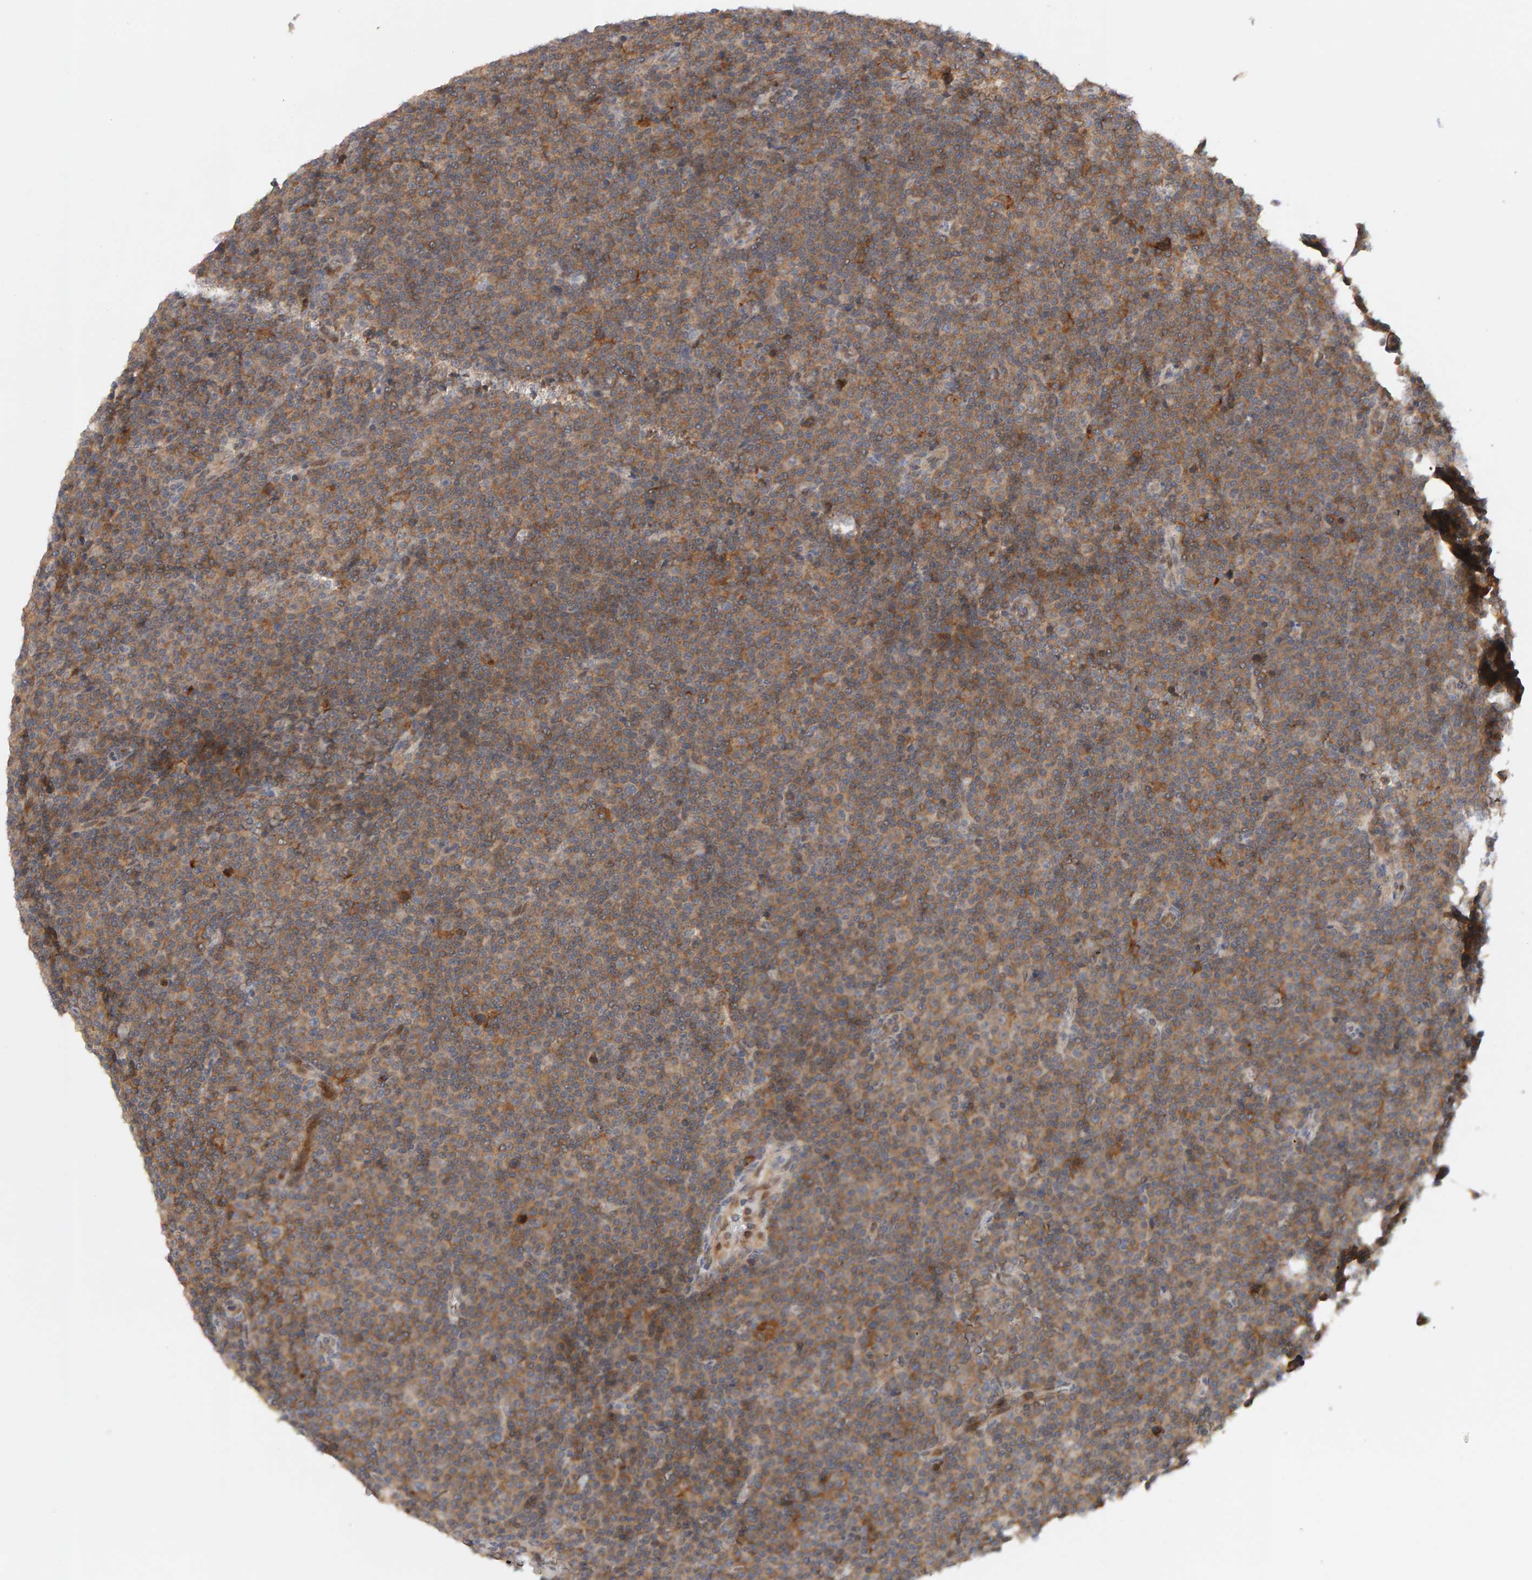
{"staining": {"intensity": "moderate", "quantity": "25%-75%", "location": "cytoplasmic/membranous"}, "tissue": "lymphoma", "cell_type": "Tumor cells", "image_type": "cancer", "snomed": [{"axis": "morphology", "description": "Malignant lymphoma, non-Hodgkin's type, Low grade"}, {"axis": "topography", "description": "Lymph node"}], "caption": "This is an image of IHC staining of low-grade malignant lymphoma, non-Hodgkin's type, which shows moderate expression in the cytoplasmic/membranous of tumor cells.", "gene": "NUDCD1", "patient": {"sex": "female", "age": 67}}